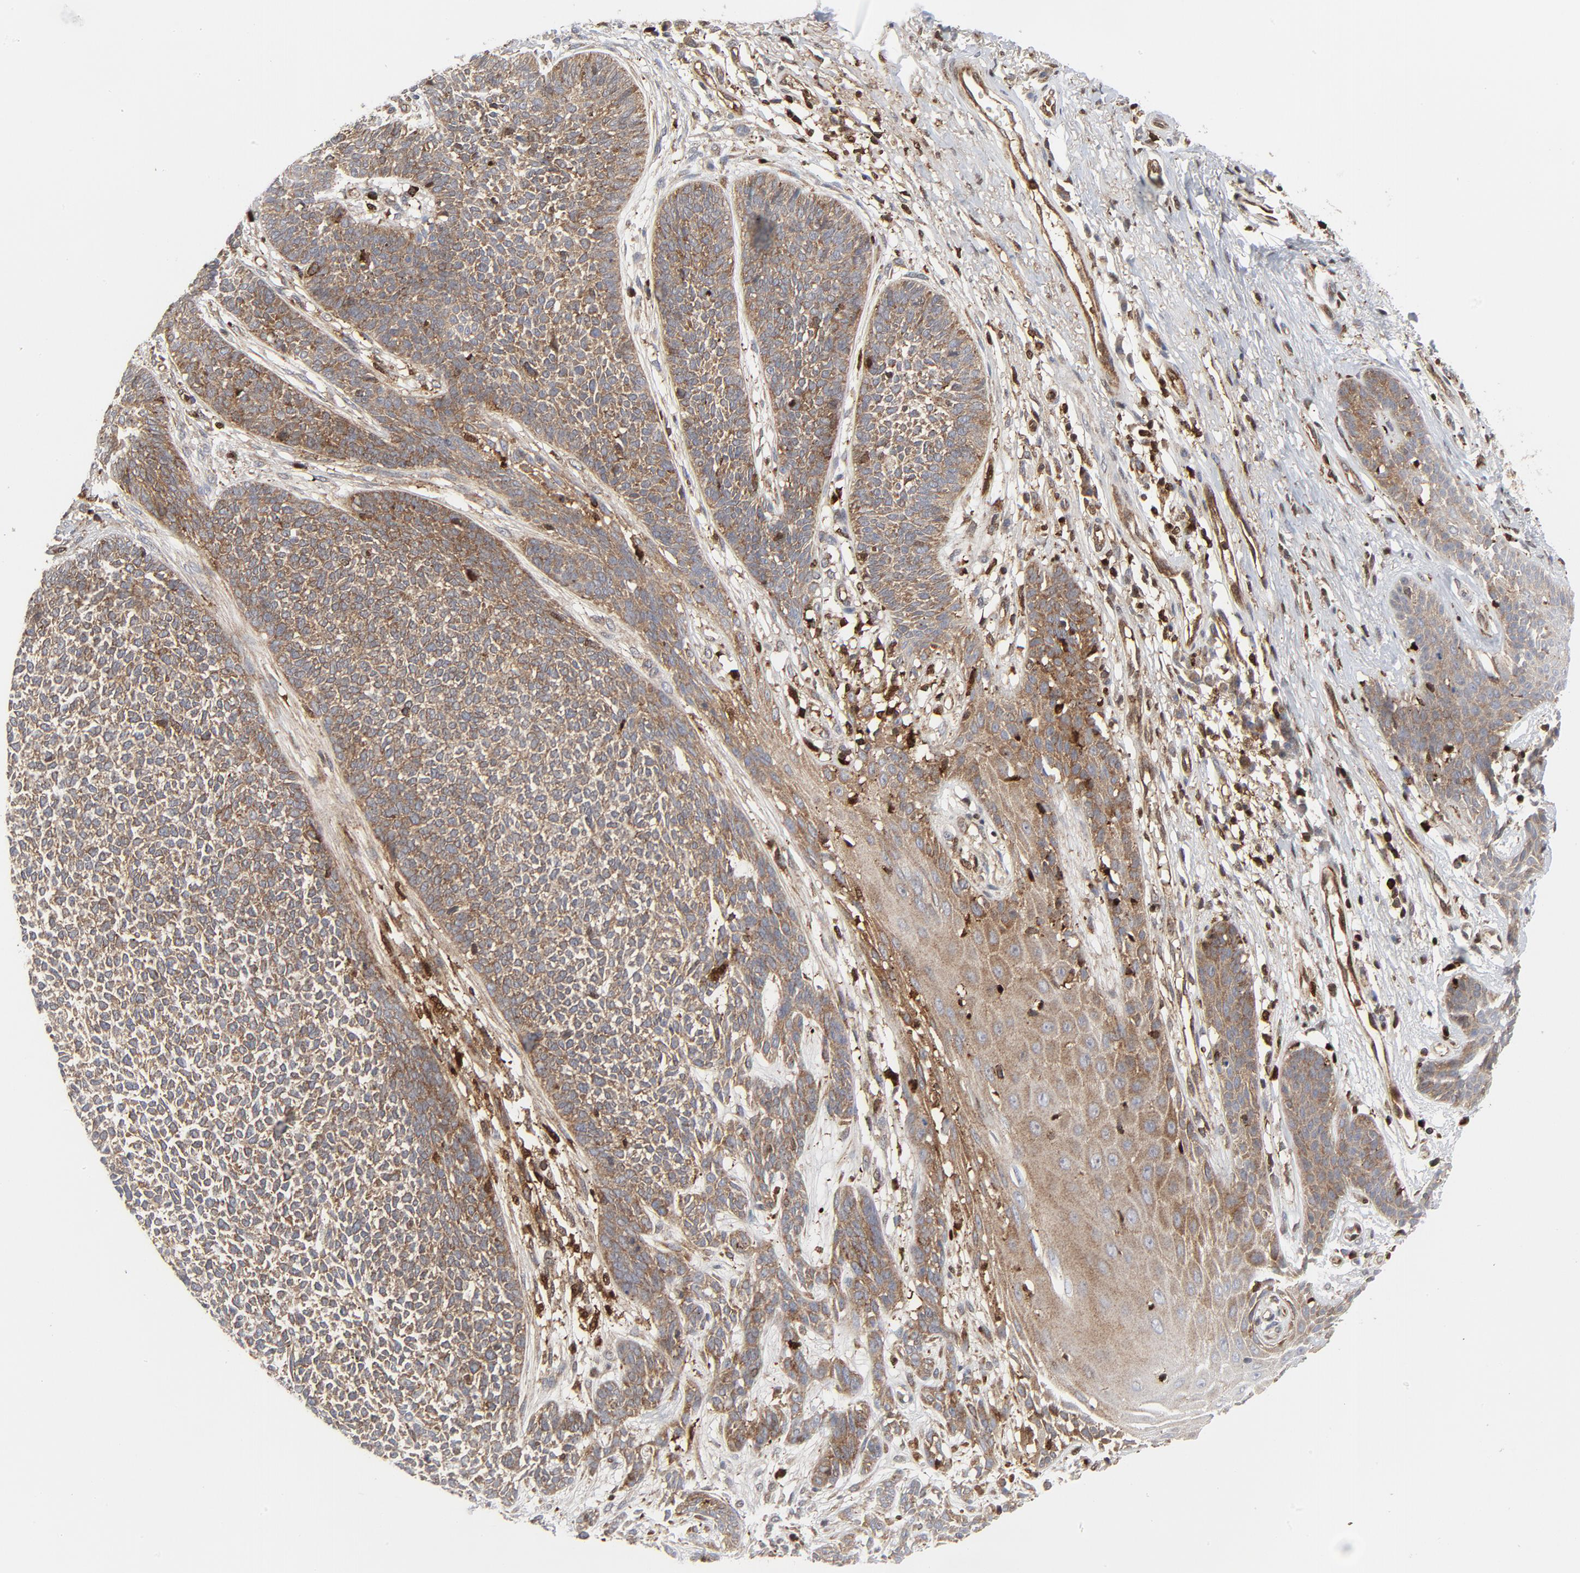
{"staining": {"intensity": "moderate", "quantity": ">75%", "location": "cytoplasmic/membranous"}, "tissue": "skin cancer", "cell_type": "Tumor cells", "image_type": "cancer", "snomed": [{"axis": "morphology", "description": "Basal cell carcinoma"}, {"axis": "topography", "description": "Skin"}], "caption": "Brown immunohistochemical staining in basal cell carcinoma (skin) exhibits moderate cytoplasmic/membranous staining in about >75% of tumor cells.", "gene": "YES1", "patient": {"sex": "female", "age": 84}}